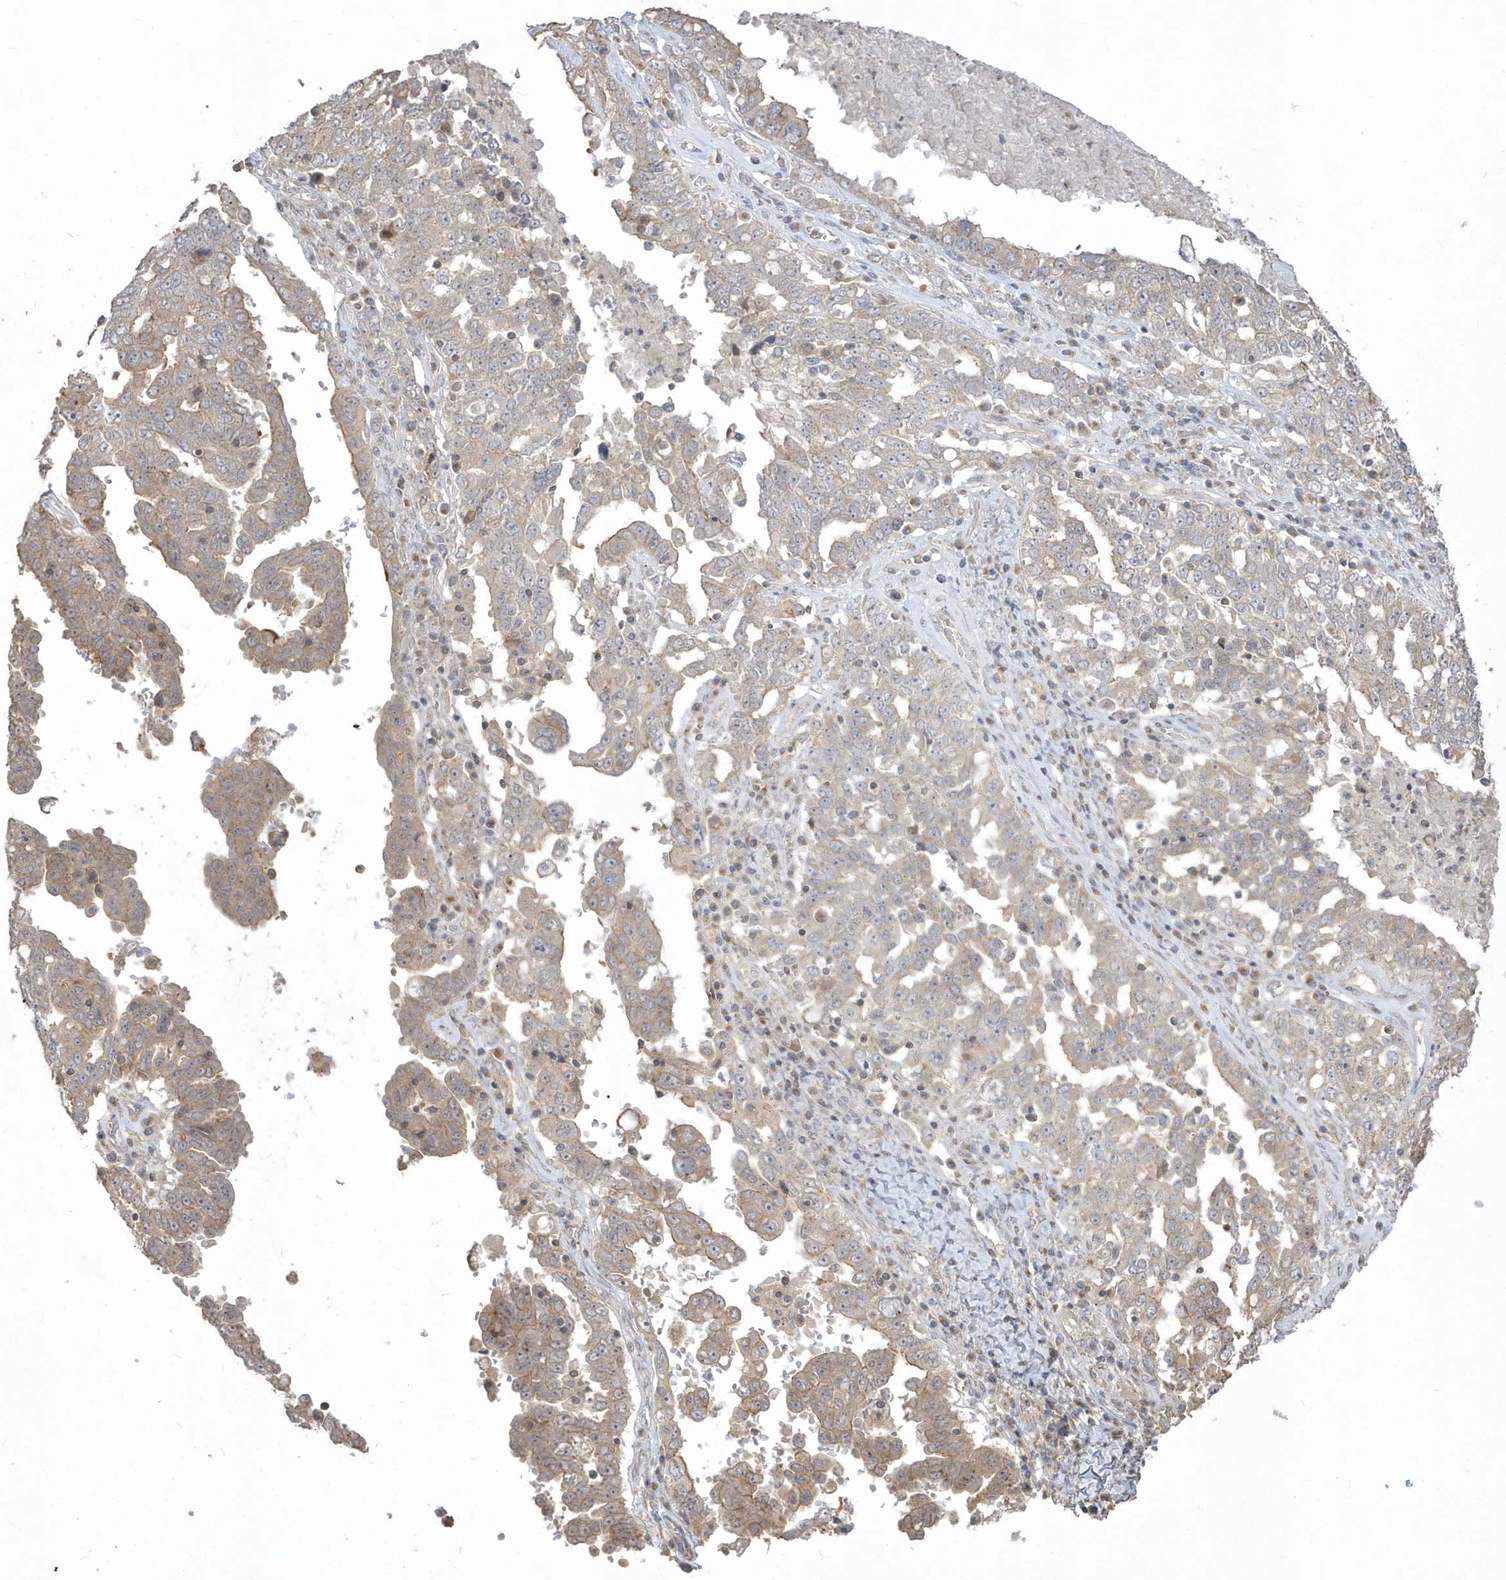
{"staining": {"intensity": "weak", "quantity": "25%-75%", "location": "cytoplasmic/membranous"}, "tissue": "ovarian cancer", "cell_type": "Tumor cells", "image_type": "cancer", "snomed": [{"axis": "morphology", "description": "Carcinoma, endometroid"}, {"axis": "topography", "description": "Ovary"}], "caption": "This photomicrograph exhibits ovarian cancer (endometroid carcinoma) stained with IHC to label a protein in brown. The cytoplasmic/membranous of tumor cells show weak positivity for the protein. Nuclei are counter-stained blue.", "gene": "ARMC8", "patient": {"sex": "female", "age": 62}}